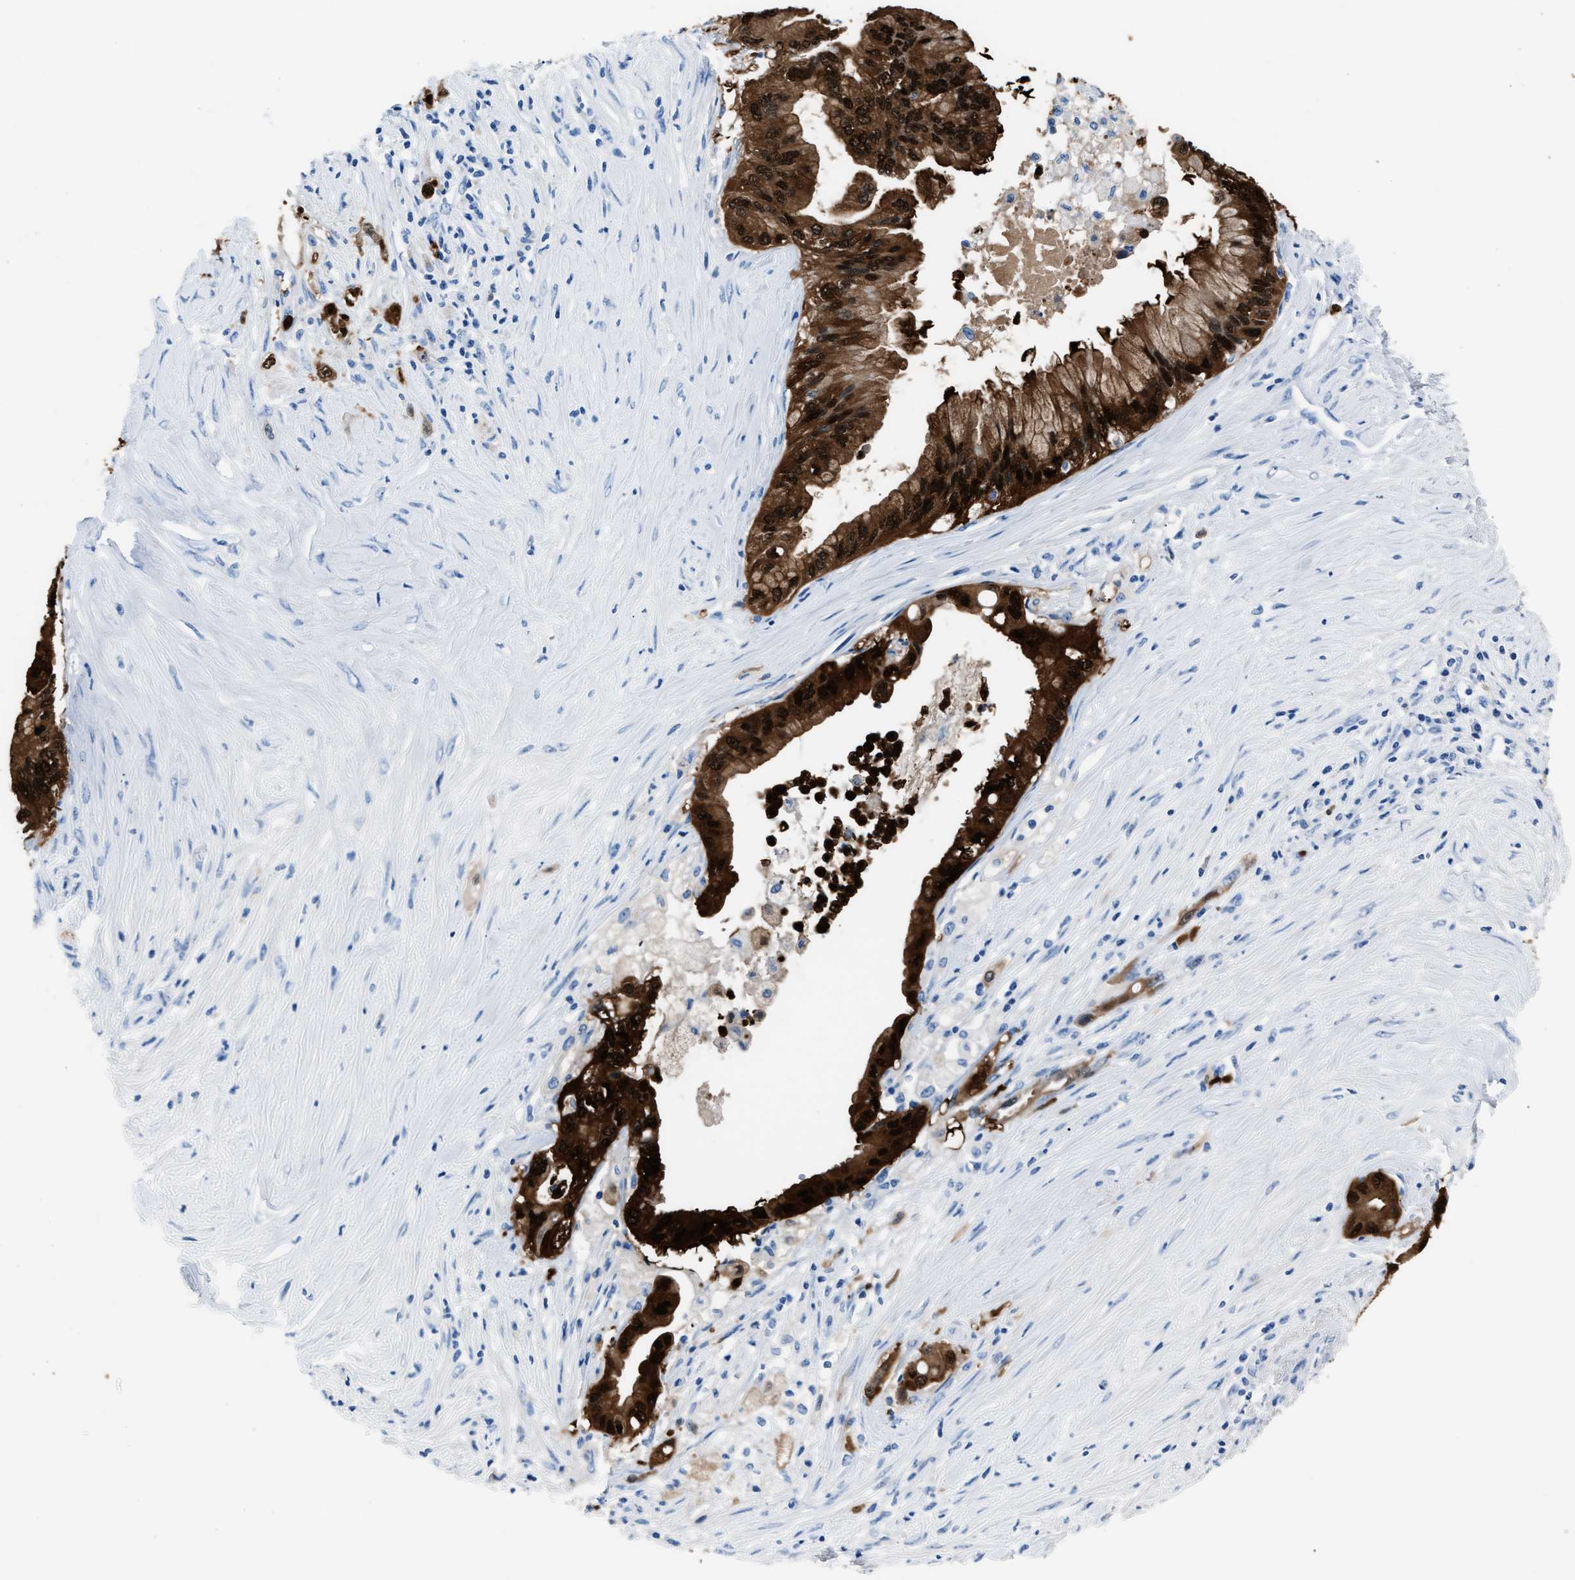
{"staining": {"intensity": "strong", "quantity": ">75%", "location": "cytoplasmic/membranous,nuclear"}, "tissue": "pancreatic cancer", "cell_type": "Tumor cells", "image_type": "cancer", "snomed": [{"axis": "morphology", "description": "Adenocarcinoma, NOS"}, {"axis": "topography", "description": "Pancreas"}], "caption": "DAB (3,3'-diaminobenzidine) immunohistochemical staining of human pancreatic cancer (adenocarcinoma) displays strong cytoplasmic/membranous and nuclear protein expression in approximately >75% of tumor cells.", "gene": "S100P", "patient": {"sex": "female", "age": 73}}